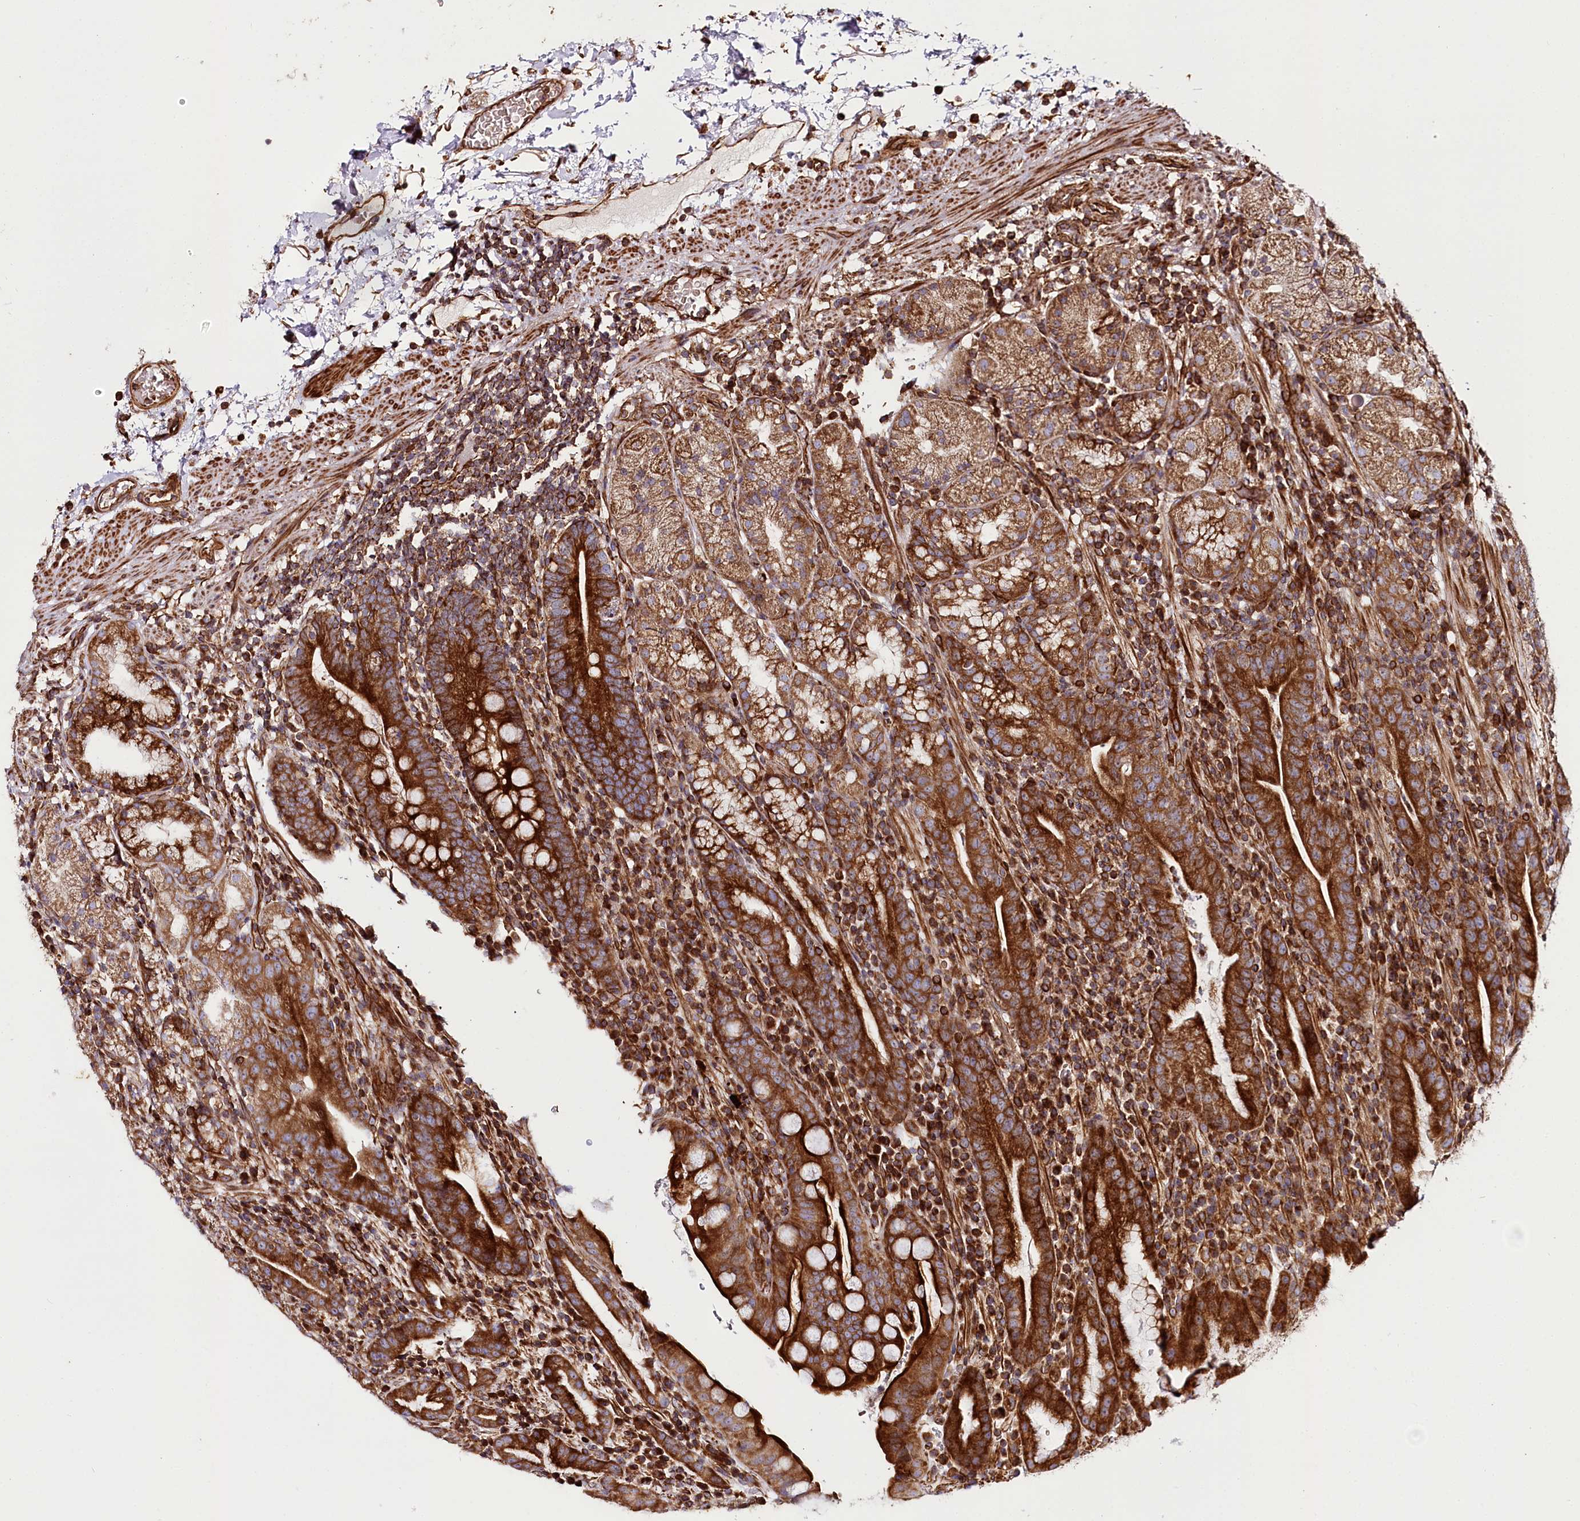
{"staining": {"intensity": "strong", "quantity": ">75%", "location": "cytoplasmic/membranous"}, "tissue": "stomach", "cell_type": "Glandular cells", "image_type": "normal", "snomed": [{"axis": "morphology", "description": "Normal tissue, NOS"}, {"axis": "morphology", "description": "Inflammation, NOS"}, {"axis": "topography", "description": "Stomach"}], "caption": "An immunohistochemistry image of normal tissue is shown. Protein staining in brown labels strong cytoplasmic/membranous positivity in stomach within glandular cells. Using DAB (3,3'-diaminobenzidine) (brown) and hematoxylin (blue) stains, captured at high magnification using brightfield microscopy.", "gene": "THUMPD3", "patient": {"sex": "male", "age": 79}}